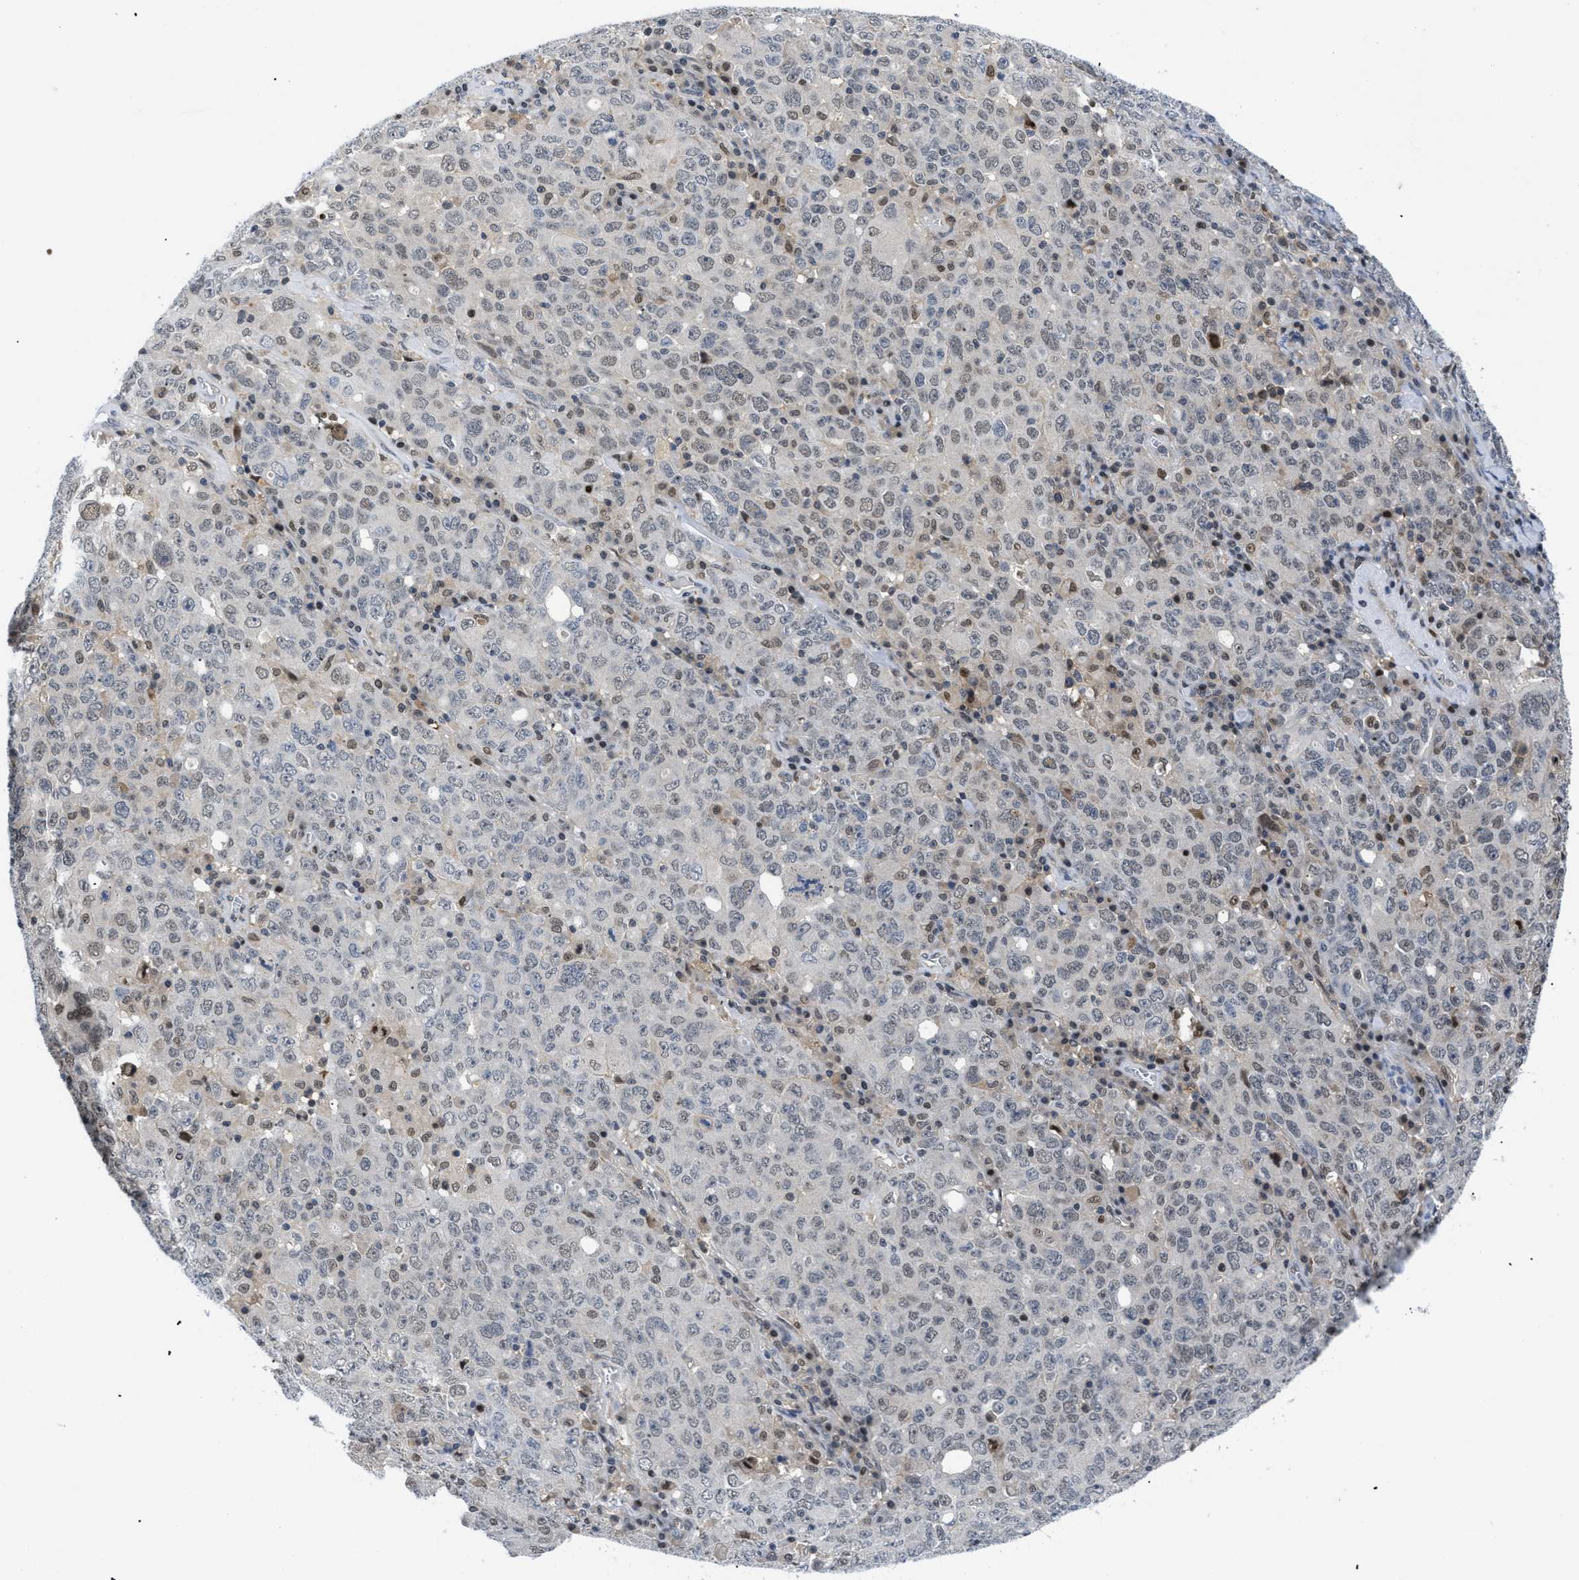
{"staining": {"intensity": "weak", "quantity": "25%-75%", "location": "nuclear"}, "tissue": "ovarian cancer", "cell_type": "Tumor cells", "image_type": "cancer", "snomed": [{"axis": "morphology", "description": "Carcinoma, endometroid"}, {"axis": "topography", "description": "Ovary"}], "caption": "Approximately 25%-75% of tumor cells in human ovarian cancer (endometroid carcinoma) demonstrate weak nuclear protein expression as visualized by brown immunohistochemical staining.", "gene": "SLC29A2", "patient": {"sex": "female", "age": 62}}